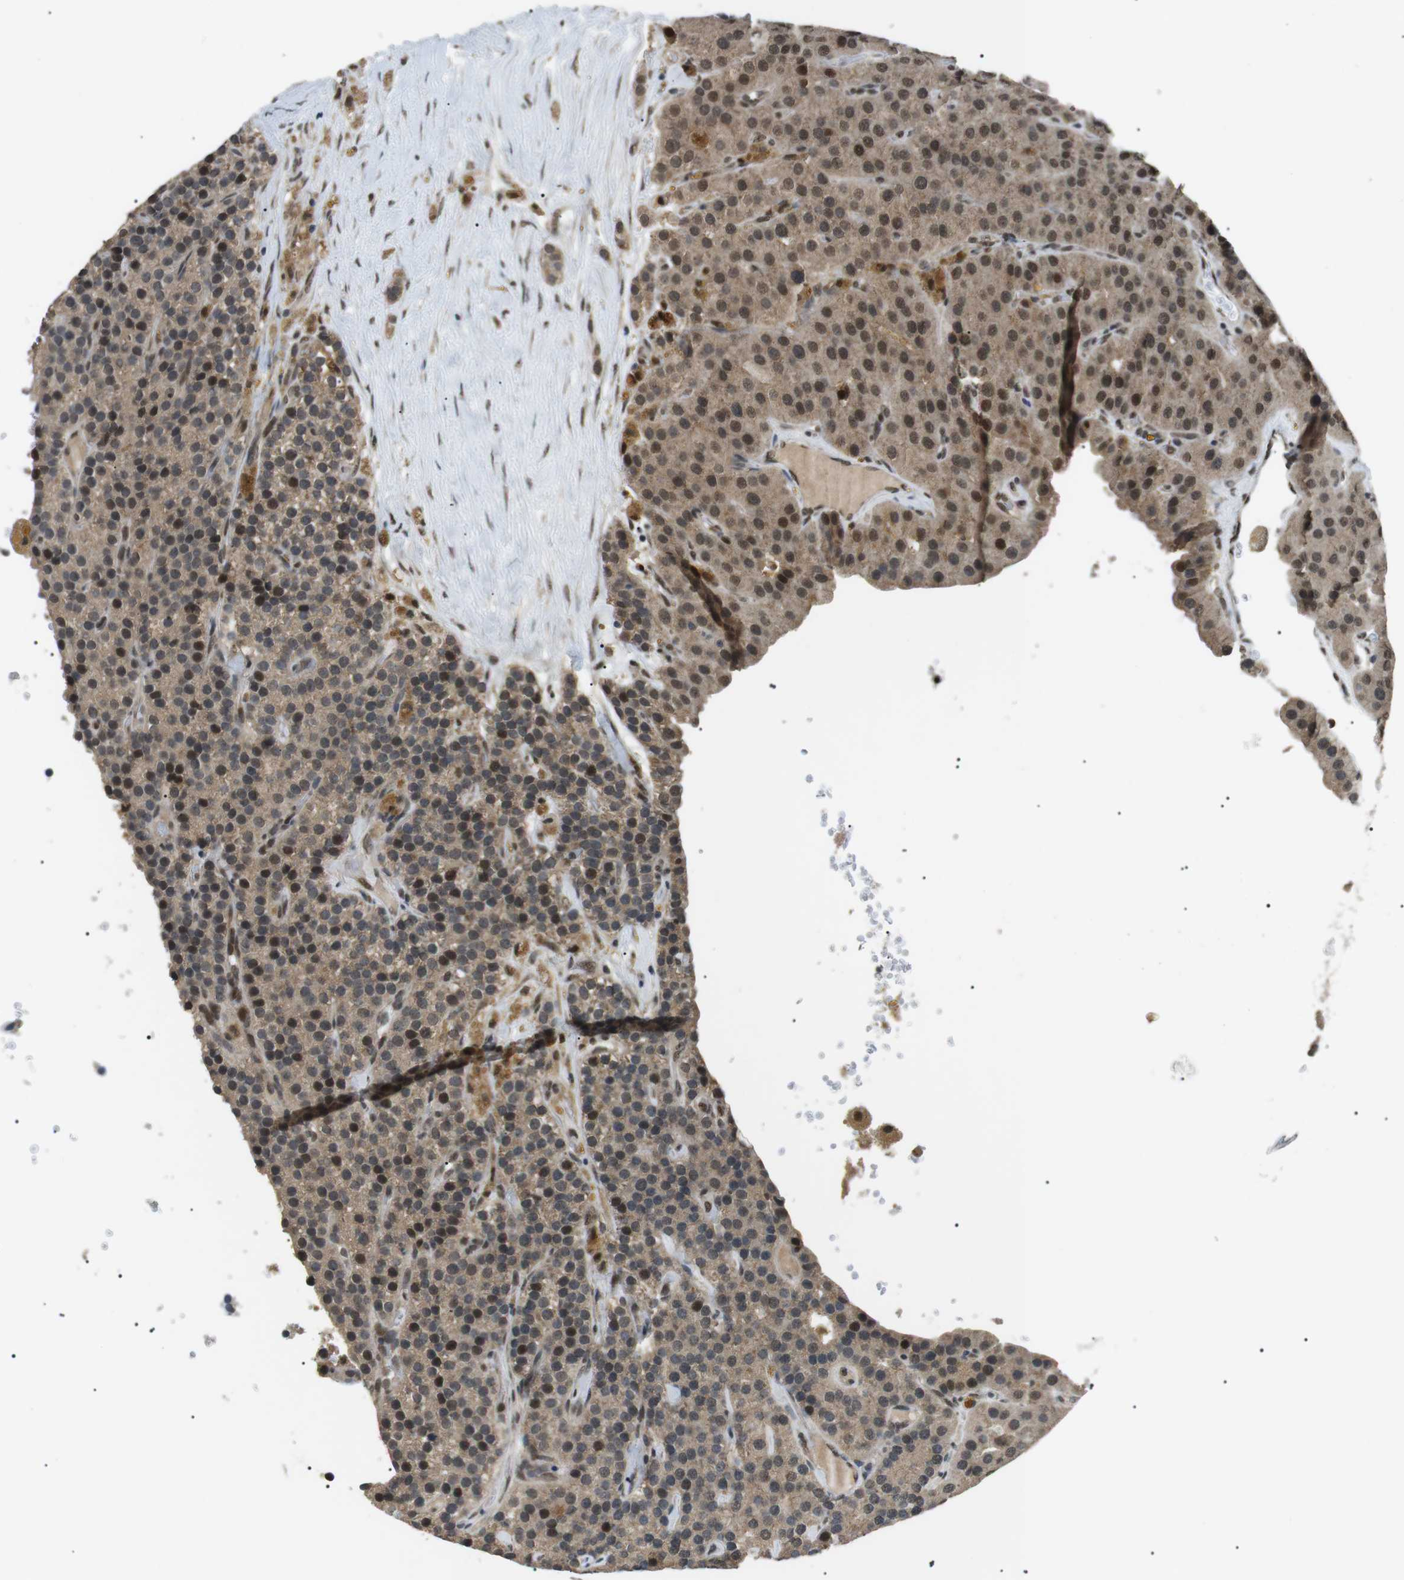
{"staining": {"intensity": "moderate", "quantity": ">75%", "location": "cytoplasmic/membranous,nuclear"}, "tissue": "parathyroid gland", "cell_type": "Glandular cells", "image_type": "normal", "snomed": [{"axis": "morphology", "description": "Normal tissue, NOS"}, {"axis": "morphology", "description": "Adenoma, NOS"}, {"axis": "topography", "description": "Parathyroid gland"}], "caption": "This is a micrograph of IHC staining of unremarkable parathyroid gland, which shows moderate staining in the cytoplasmic/membranous,nuclear of glandular cells.", "gene": "ORAI3", "patient": {"sex": "female", "age": 86}}